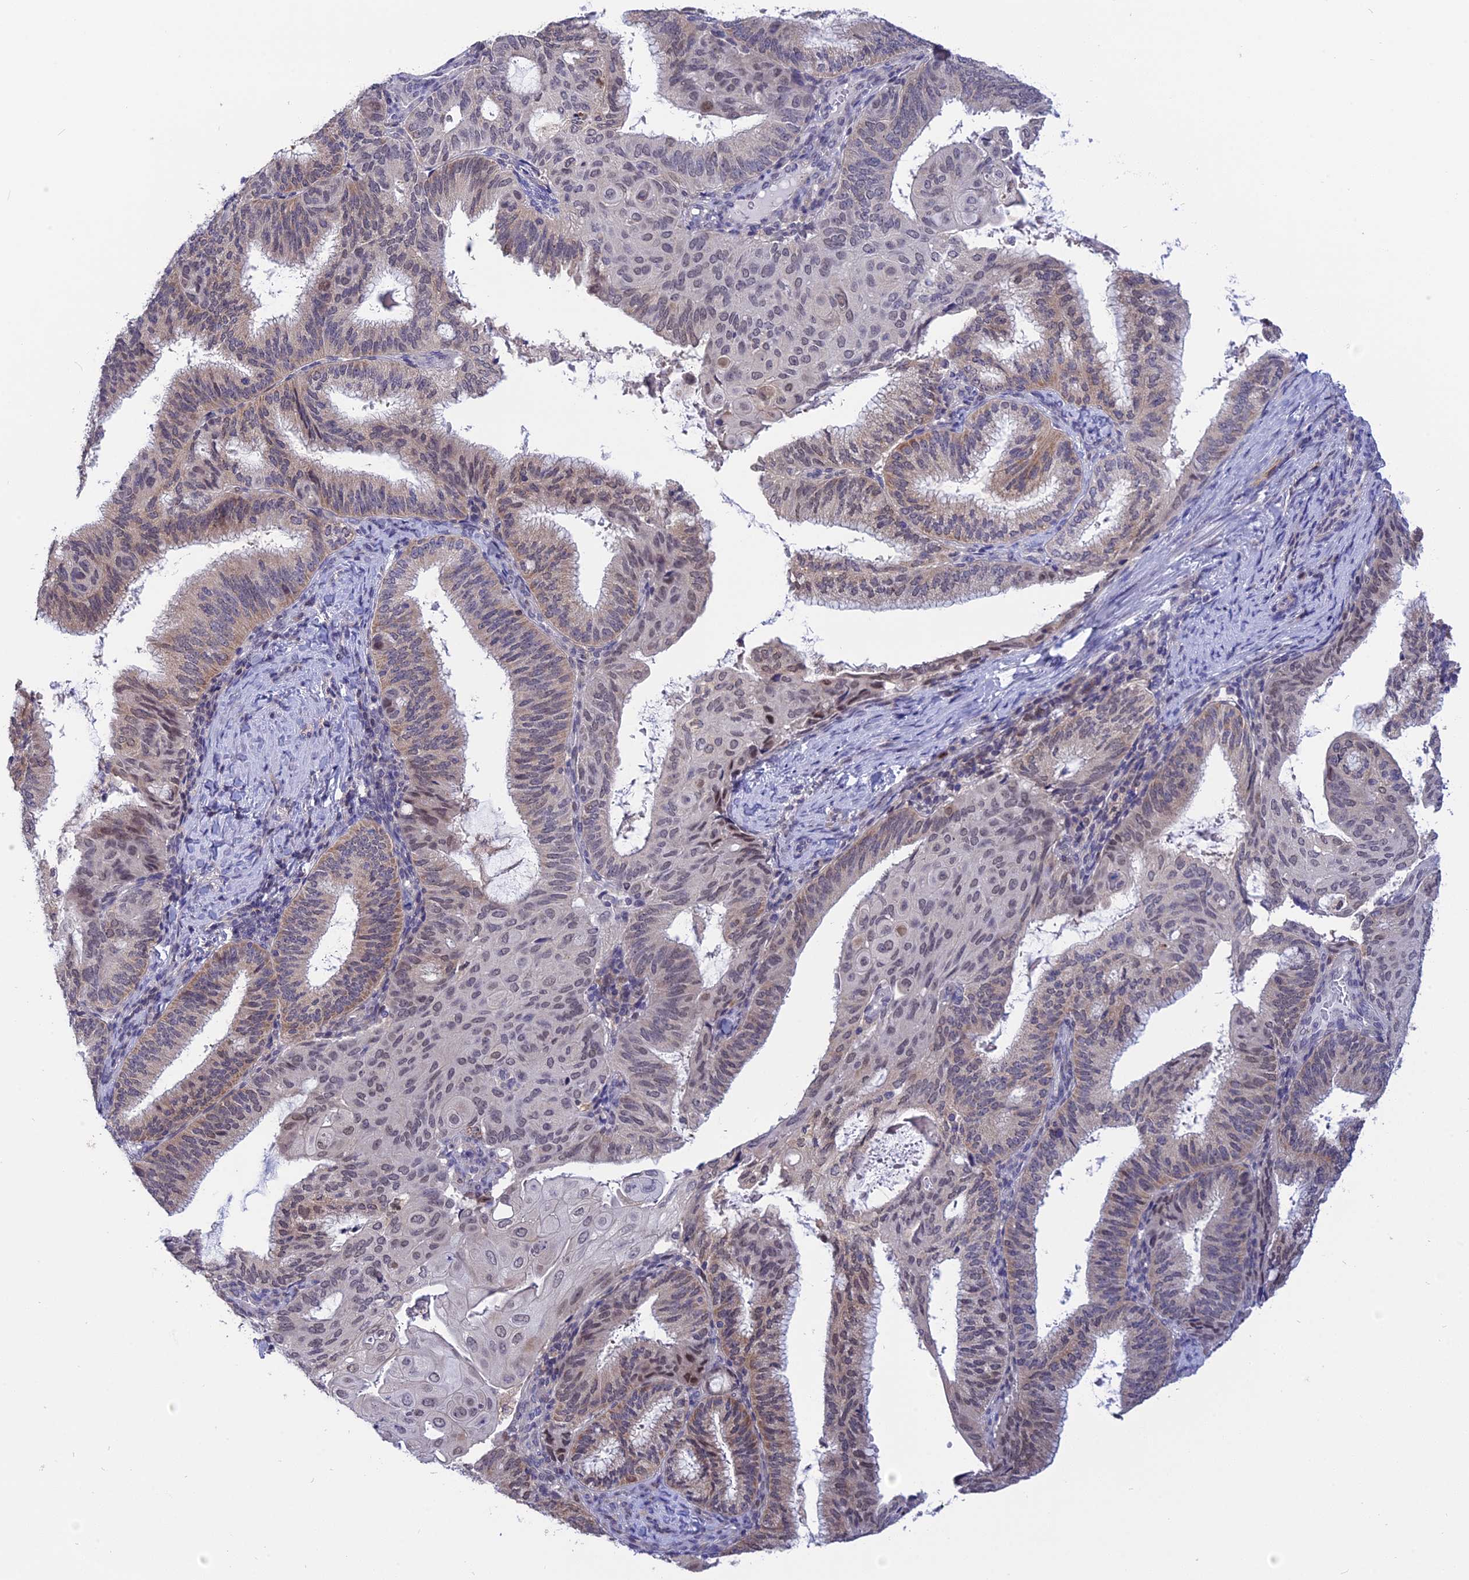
{"staining": {"intensity": "moderate", "quantity": "<25%", "location": "cytoplasmic/membranous,nuclear"}, "tissue": "endometrial cancer", "cell_type": "Tumor cells", "image_type": "cancer", "snomed": [{"axis": "morphology", "description": "Adenocarcinoma, NOS"}, {"axis": "topography", "description": "Endometrium"}], "caption": "High-power microscopy captured an immunohistochemistry image of endometrial cancer, revealing moderate cytoplasmic/membranous and nuclear staining in approximately <25% of tumor cells.", "gene": "KCTD14", "patient": {"sex": "female", "age": 49}}